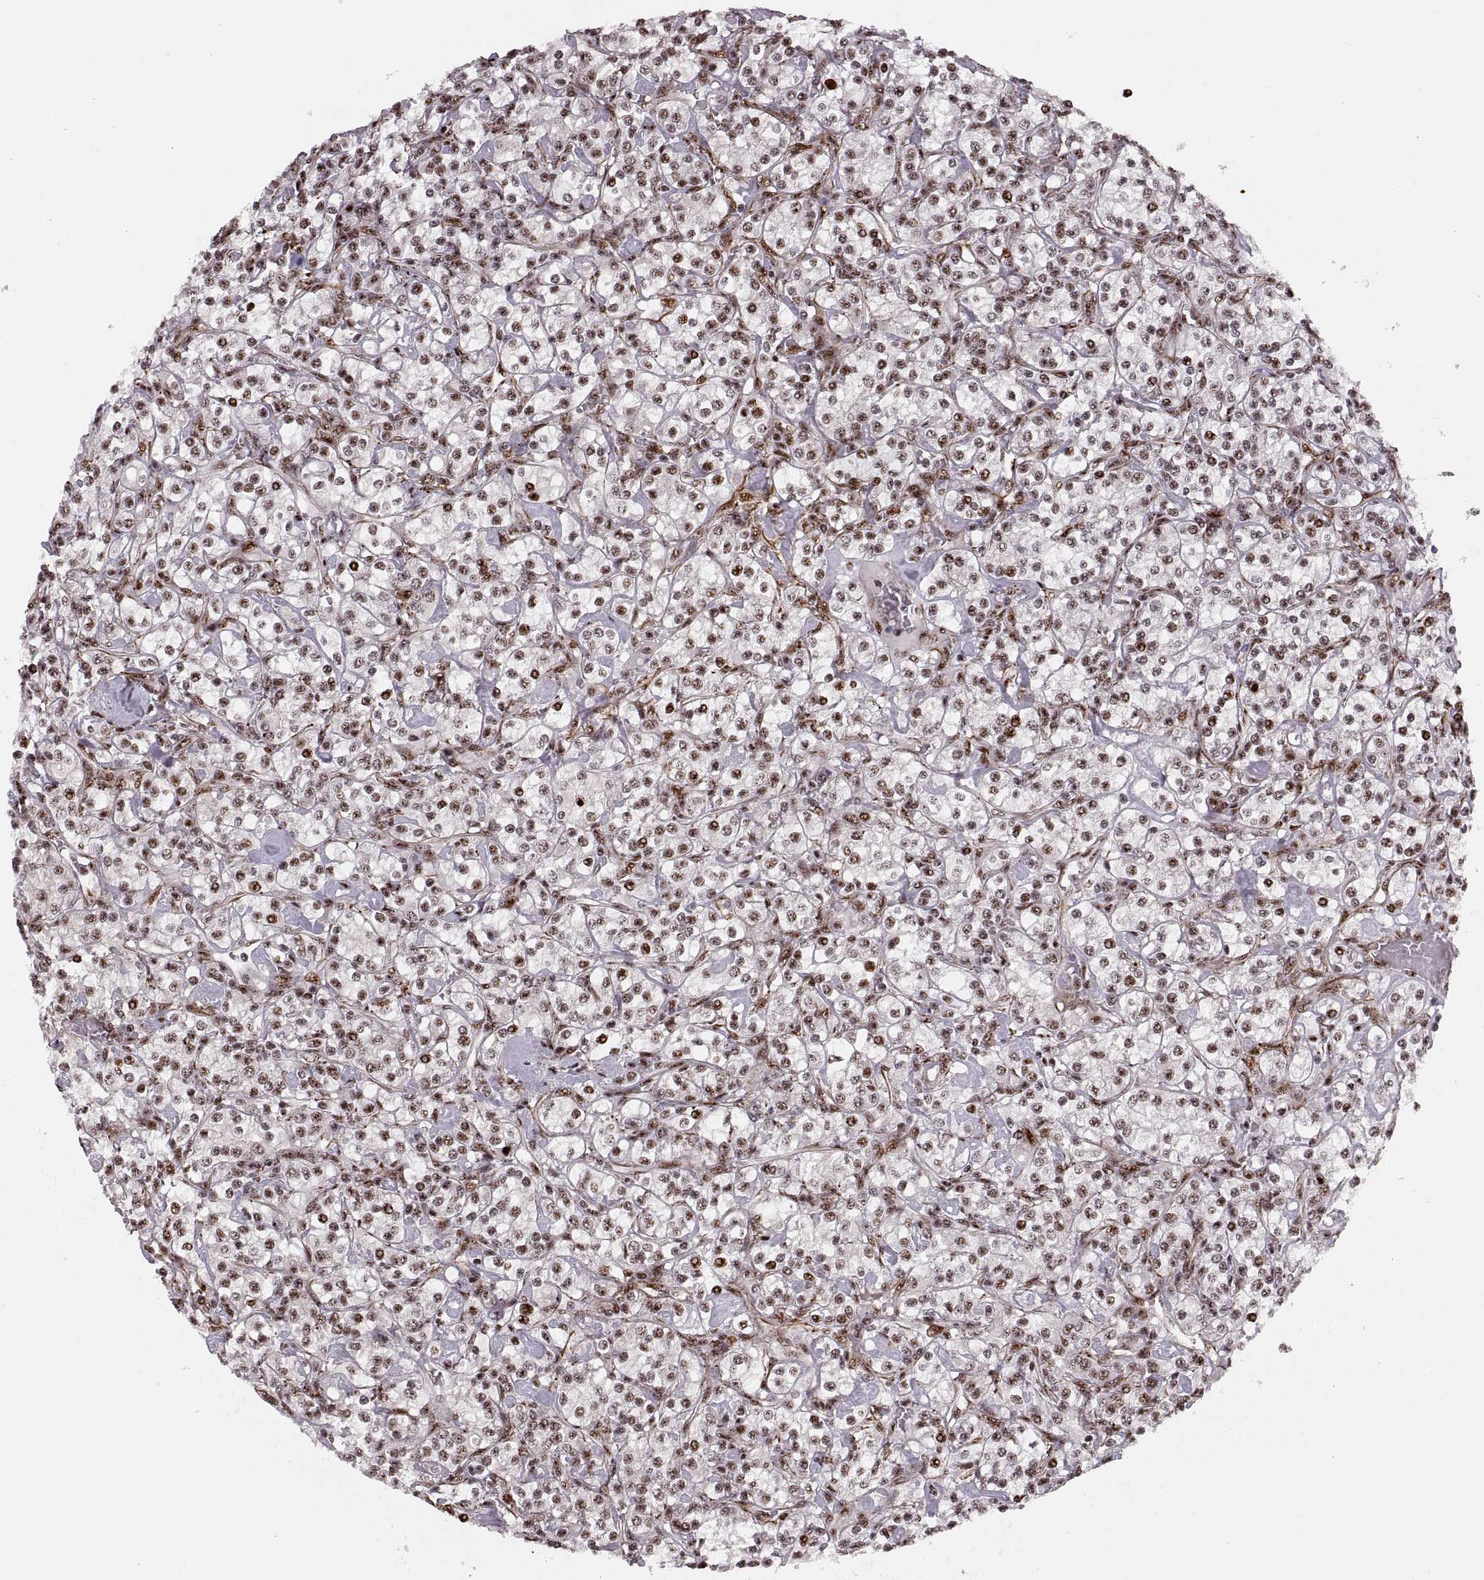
{"staining": {"intensity": "strong", "quantity": "<25%", "location": "nuclear"}, "tissue": "renal cancer", "cell_type": "Tumor cells", "image_type": "cancer", "snomed": [{"axis": "morphology", "description": "Adenocarcinoma, NOS"}, {"axis": "topography", "description": "Kidney"}], "caption": "Immunohistochemistry (IHC) (DAB (3,3'-diaminobenzidine)) staining of renal cancer (adenocarcinoma) exhibits strong nuclear protein expression in about <25% of tumor cells. The staining was performed using DAB (3,3'-diaminobenzidine), with brown indicating positive protein expression. Nuclei are stained blue with hematoxylin.", "gene": "ZCCHC17", "patient": {"sex": "male", "age": 77}}